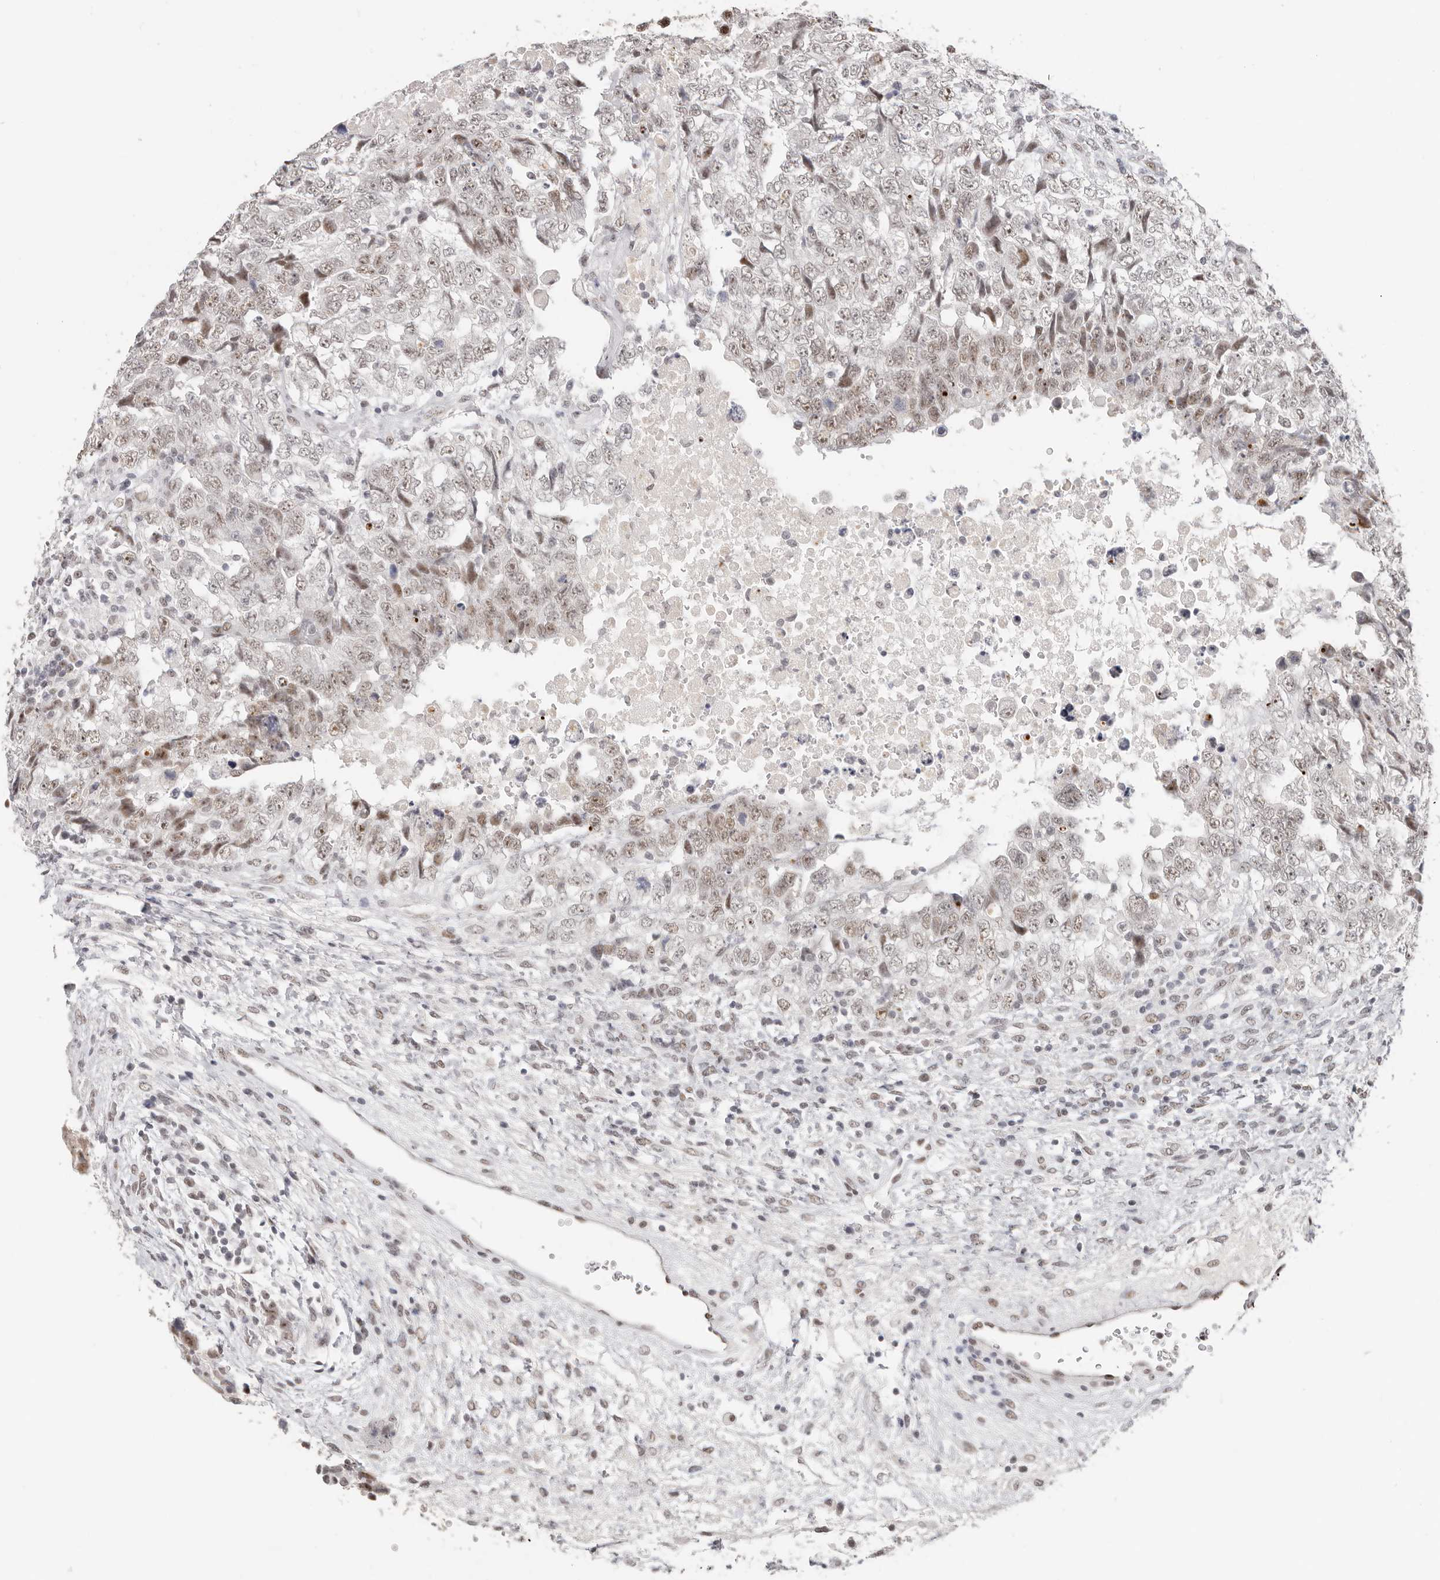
{"staining": {"intensity": "moderate", "quantity": "<25%", "location": "nuclear"}, "tissue": "testis cancer", "cell_type": "Tumor cells", "image_type": "cancer", "snomed": [{"axis": "morphology", "description": "Carcinoma, Embryonal, NOS"}, {"axis": "topography", "description": "Testis"}], "caption": "A high-resolution photomicrograph shows IHC staining of embryonal carcinoma (testis), which demonstrates moderate nuclear staining in approximately <25% of tumor cells.", "gene": "LARP7", "patient": {"sex": "male", "age": 37}}